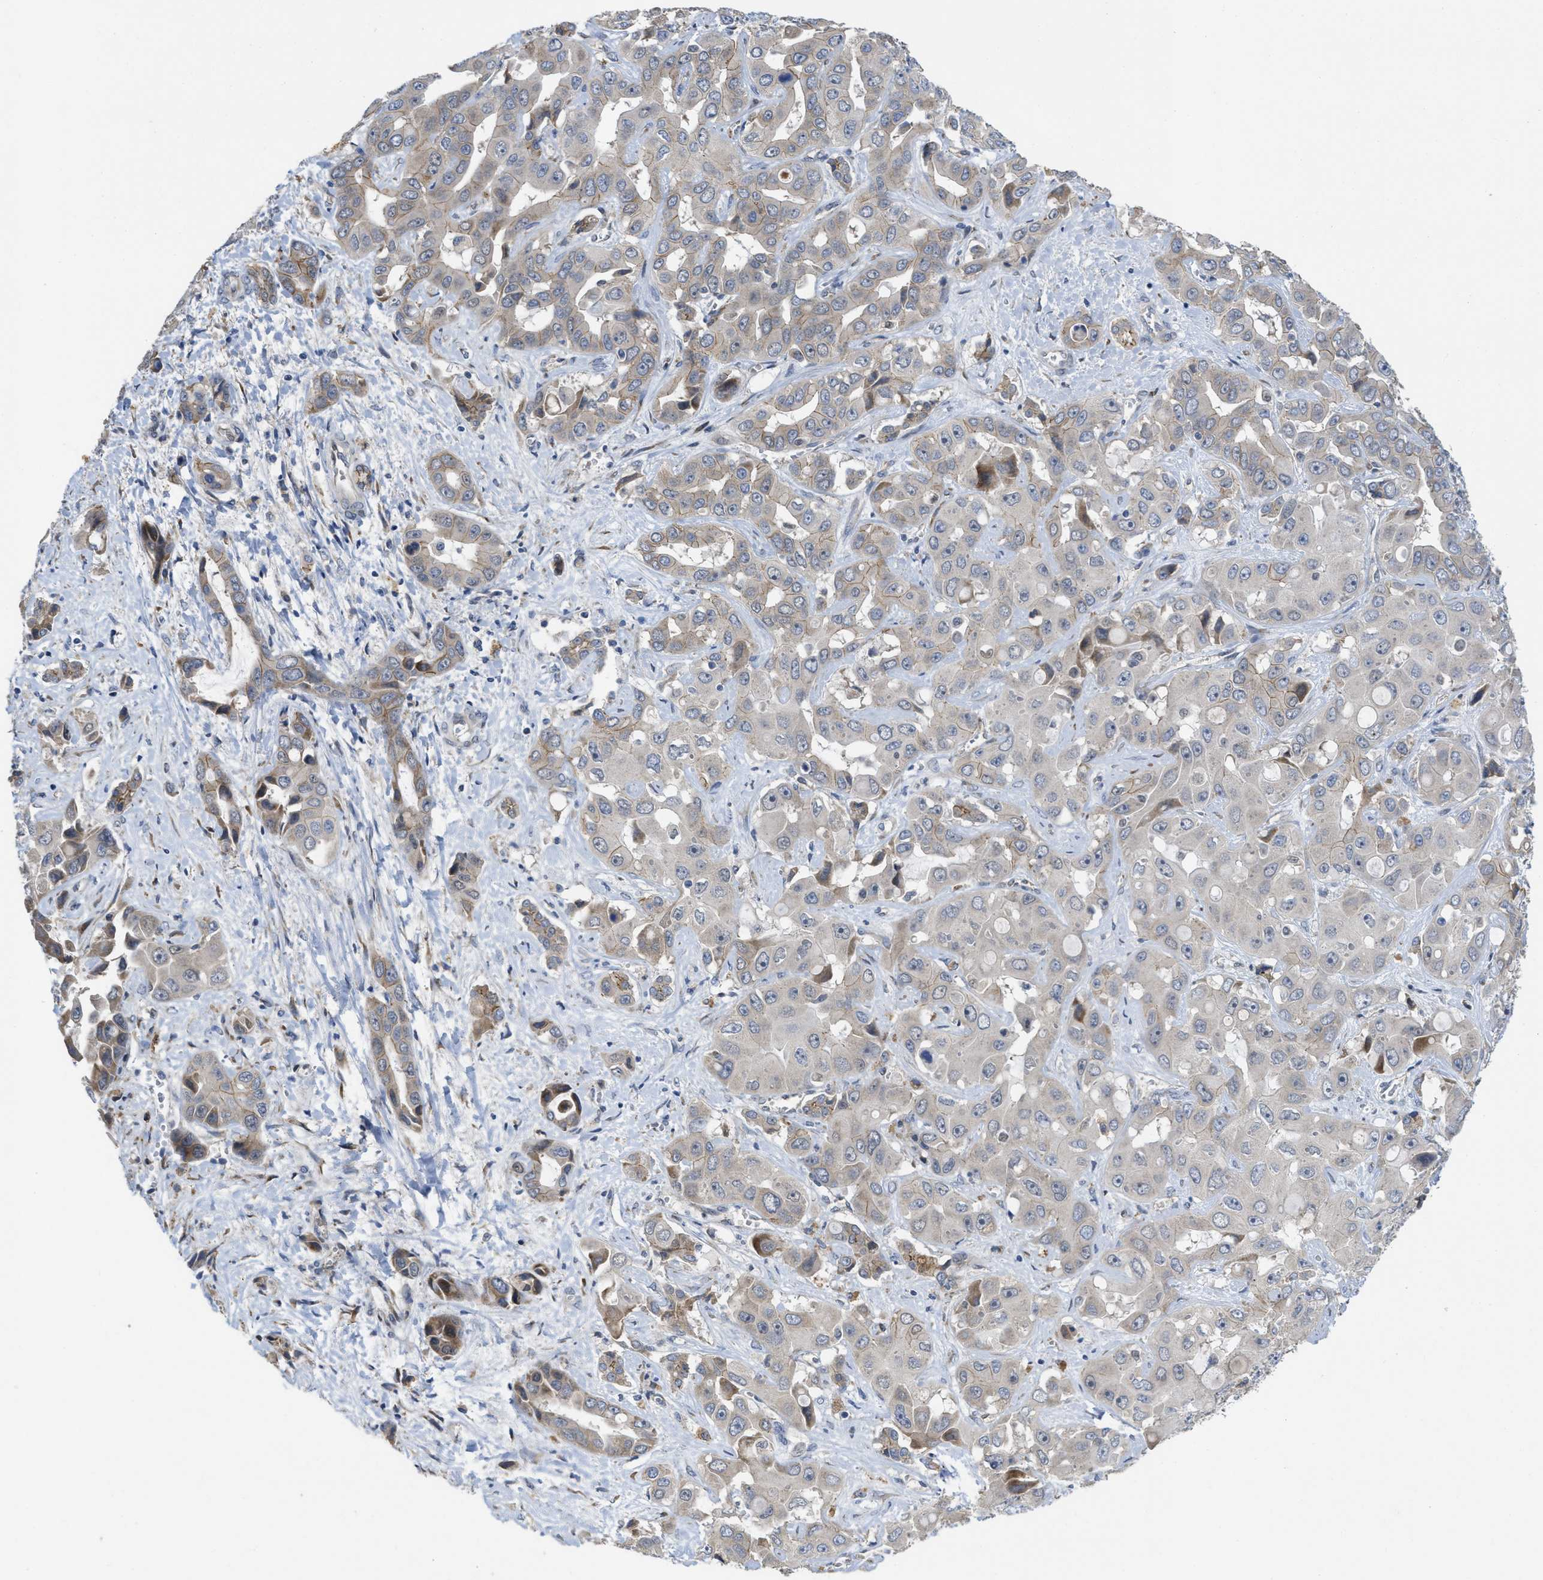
{"staining": {"intensity": "moderate", "quantity": "<25%", "location": "cytoplasmic/membranous"}, "tissue": "liver cancer", "cell_type": "Tumor cells", "image_type": "cancer", "snomed": [{"axis": "morphology", "description": "Cholangiocarcinoma"}, {"axis": "topography", "description": "Liver"}], "caption": "Immunohistochemistry image of cholangiocarcinoma (liver) stained for a protein (brown), which shows low levels of moderate cytoplasmic/membranous staining in about <25% of tumor cells.", "gene": "CDPF1", "patient": {"sex": "female", "age": 52}}